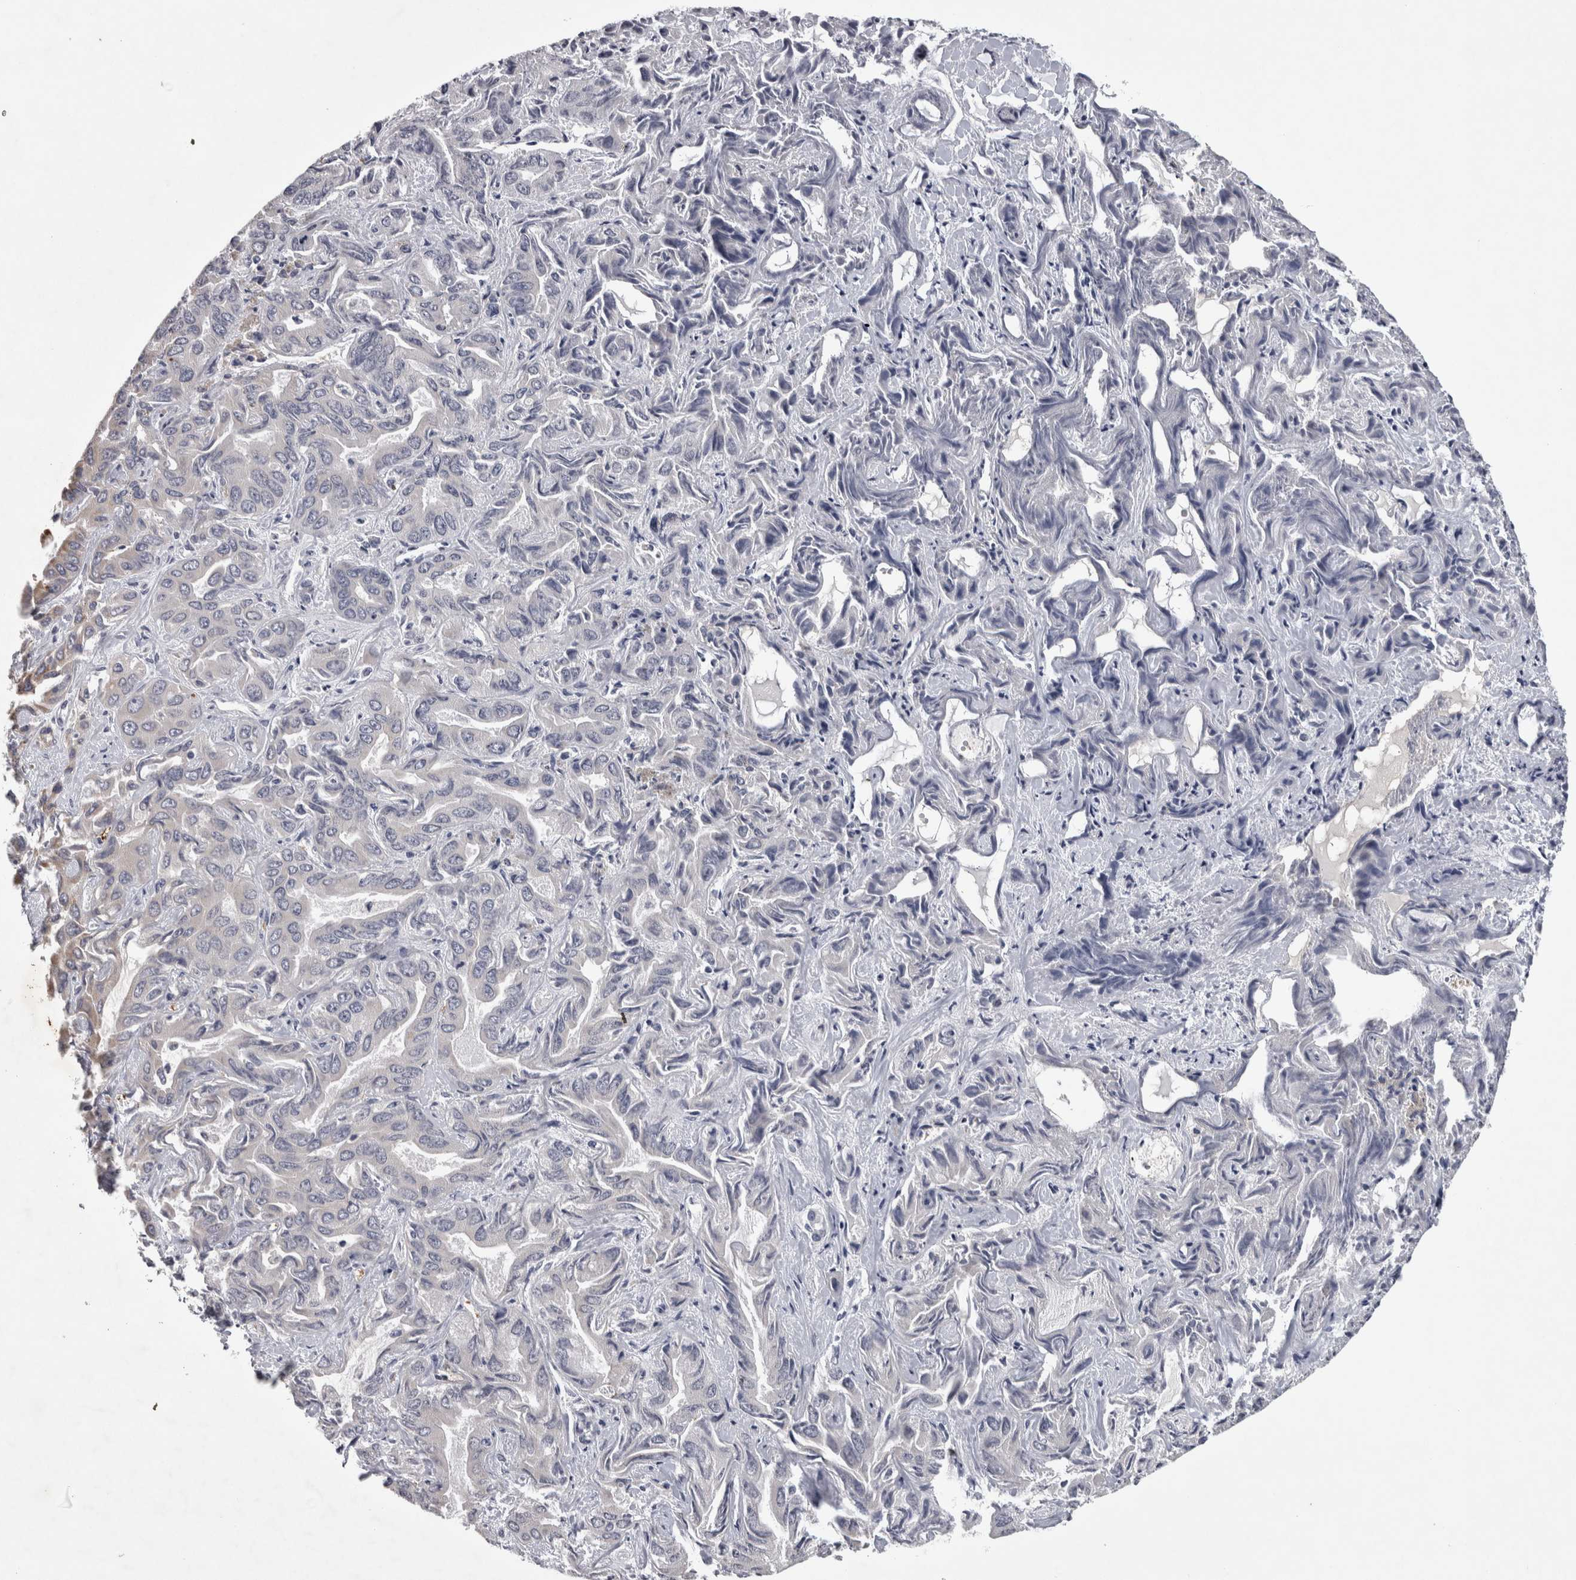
{"staining": {"intensity": "weak", "quantity": "25%-75%", "location": "cytoplasmic/membranous"}, "tissue": "liver cancer", "cell_type": "Tumor cells", "image_type": "cancer", "snomed": [{"axis": "morphology", "description": "Cholangiocarcinoma"}, {"axis": "topography", "description": "Liver"}], "caption": "Protein expression by immunohistochemistry exhibits weak cytoplasmic/membranous positivity in about 25%-75% of tumor cells in liver cancer (cholangiocarcinoma). (IHC, brightfield microscopy, high magnification).", "gene": "DBT", "patient": {"sex": "female", "age": 52}}